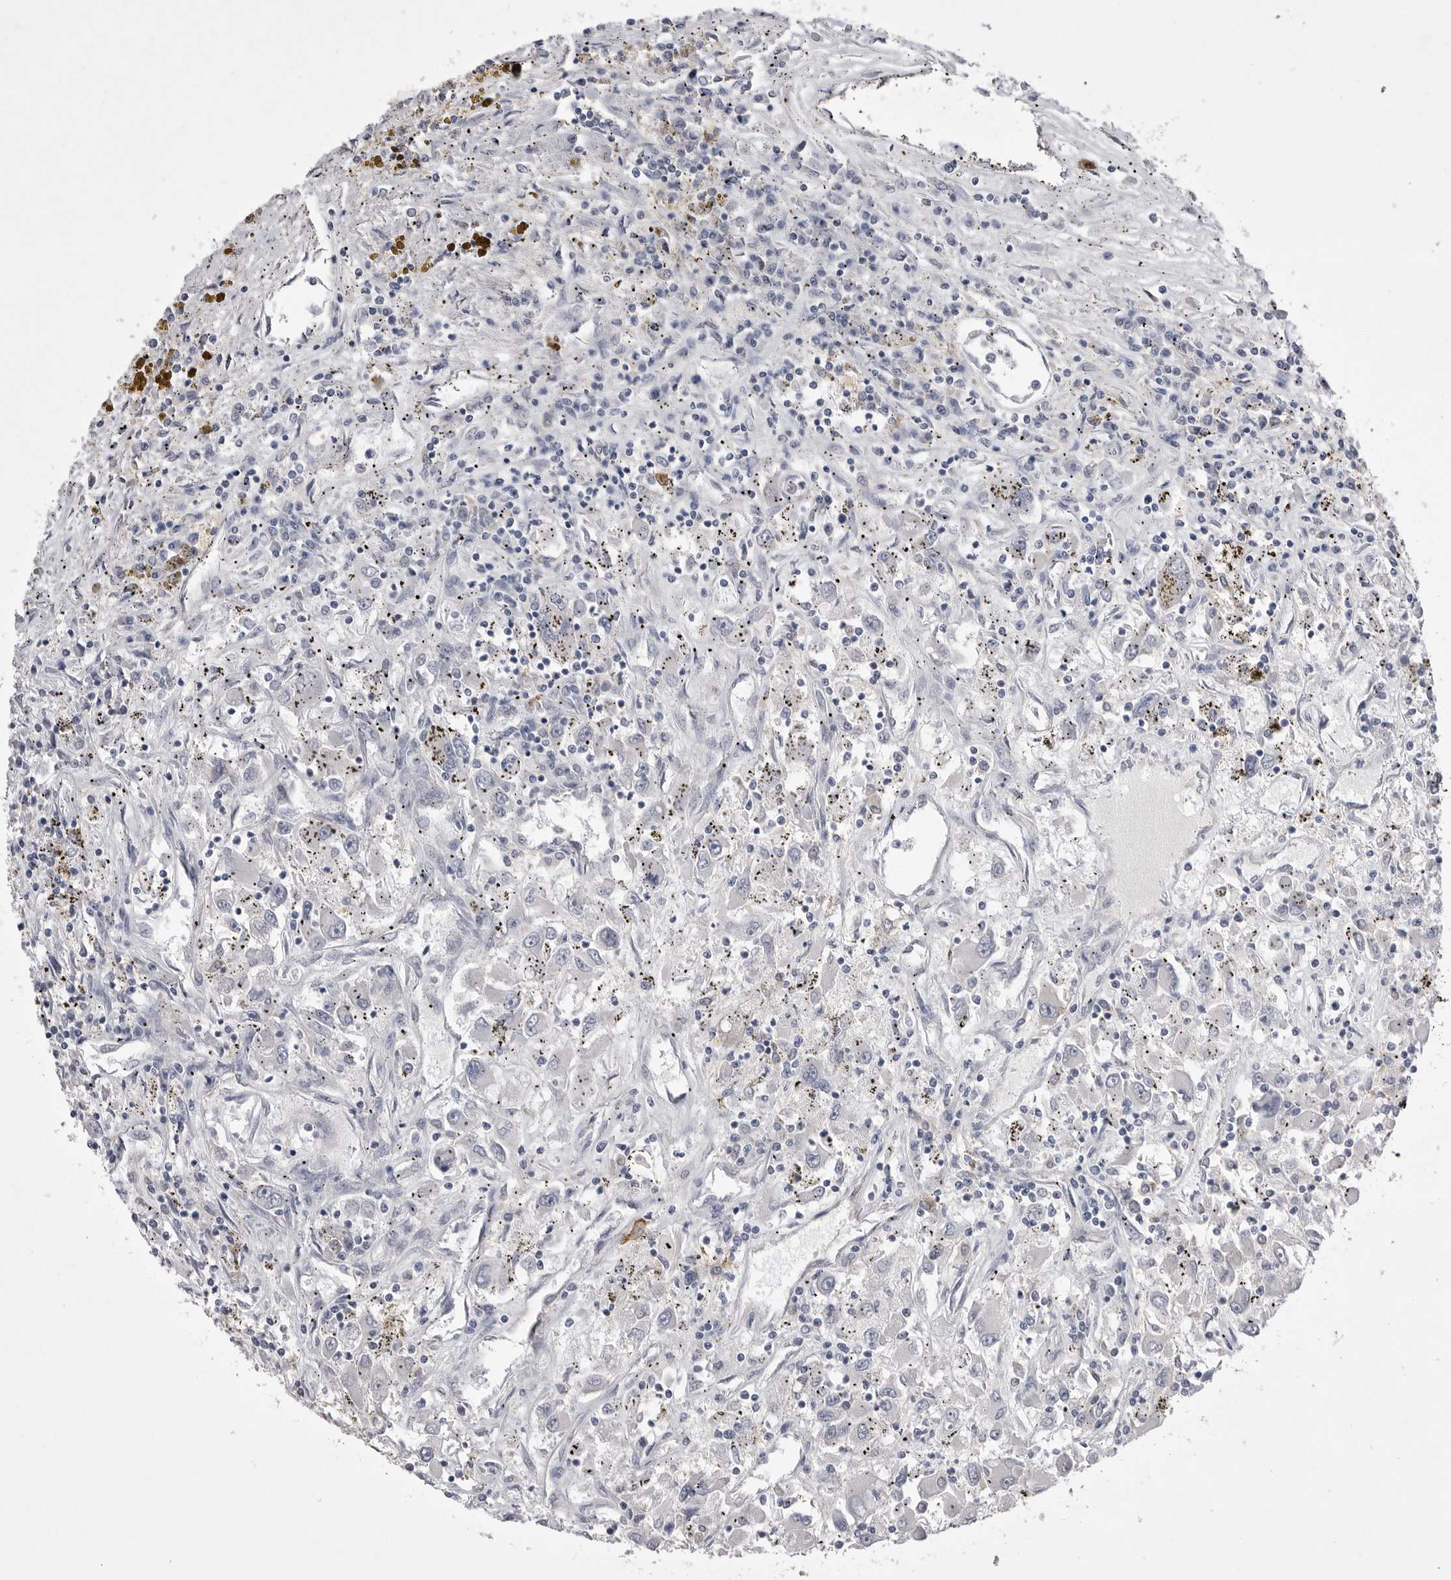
{"staining": {"intensity": "weak", "quantity": "25%-75%", "location": "cytoplasmic/membranous"}, "tissue": "renal cancer", "cell_type": "Tumor cells", "image_type": "cancer", "snomed": [{"axis": "morphology", "description": "Adenocarcinoma, NOS"}, {"axis": "topography", "description": "Kidney"}], "caption": "Immunohistochemical staining of human renal cancer demonstrates weak cytoplasmic/membranous protein positivity in about 25%-75% of tumor cells.", "gene": "VAC14", "patient": {"sex": "female", "age": 52}}